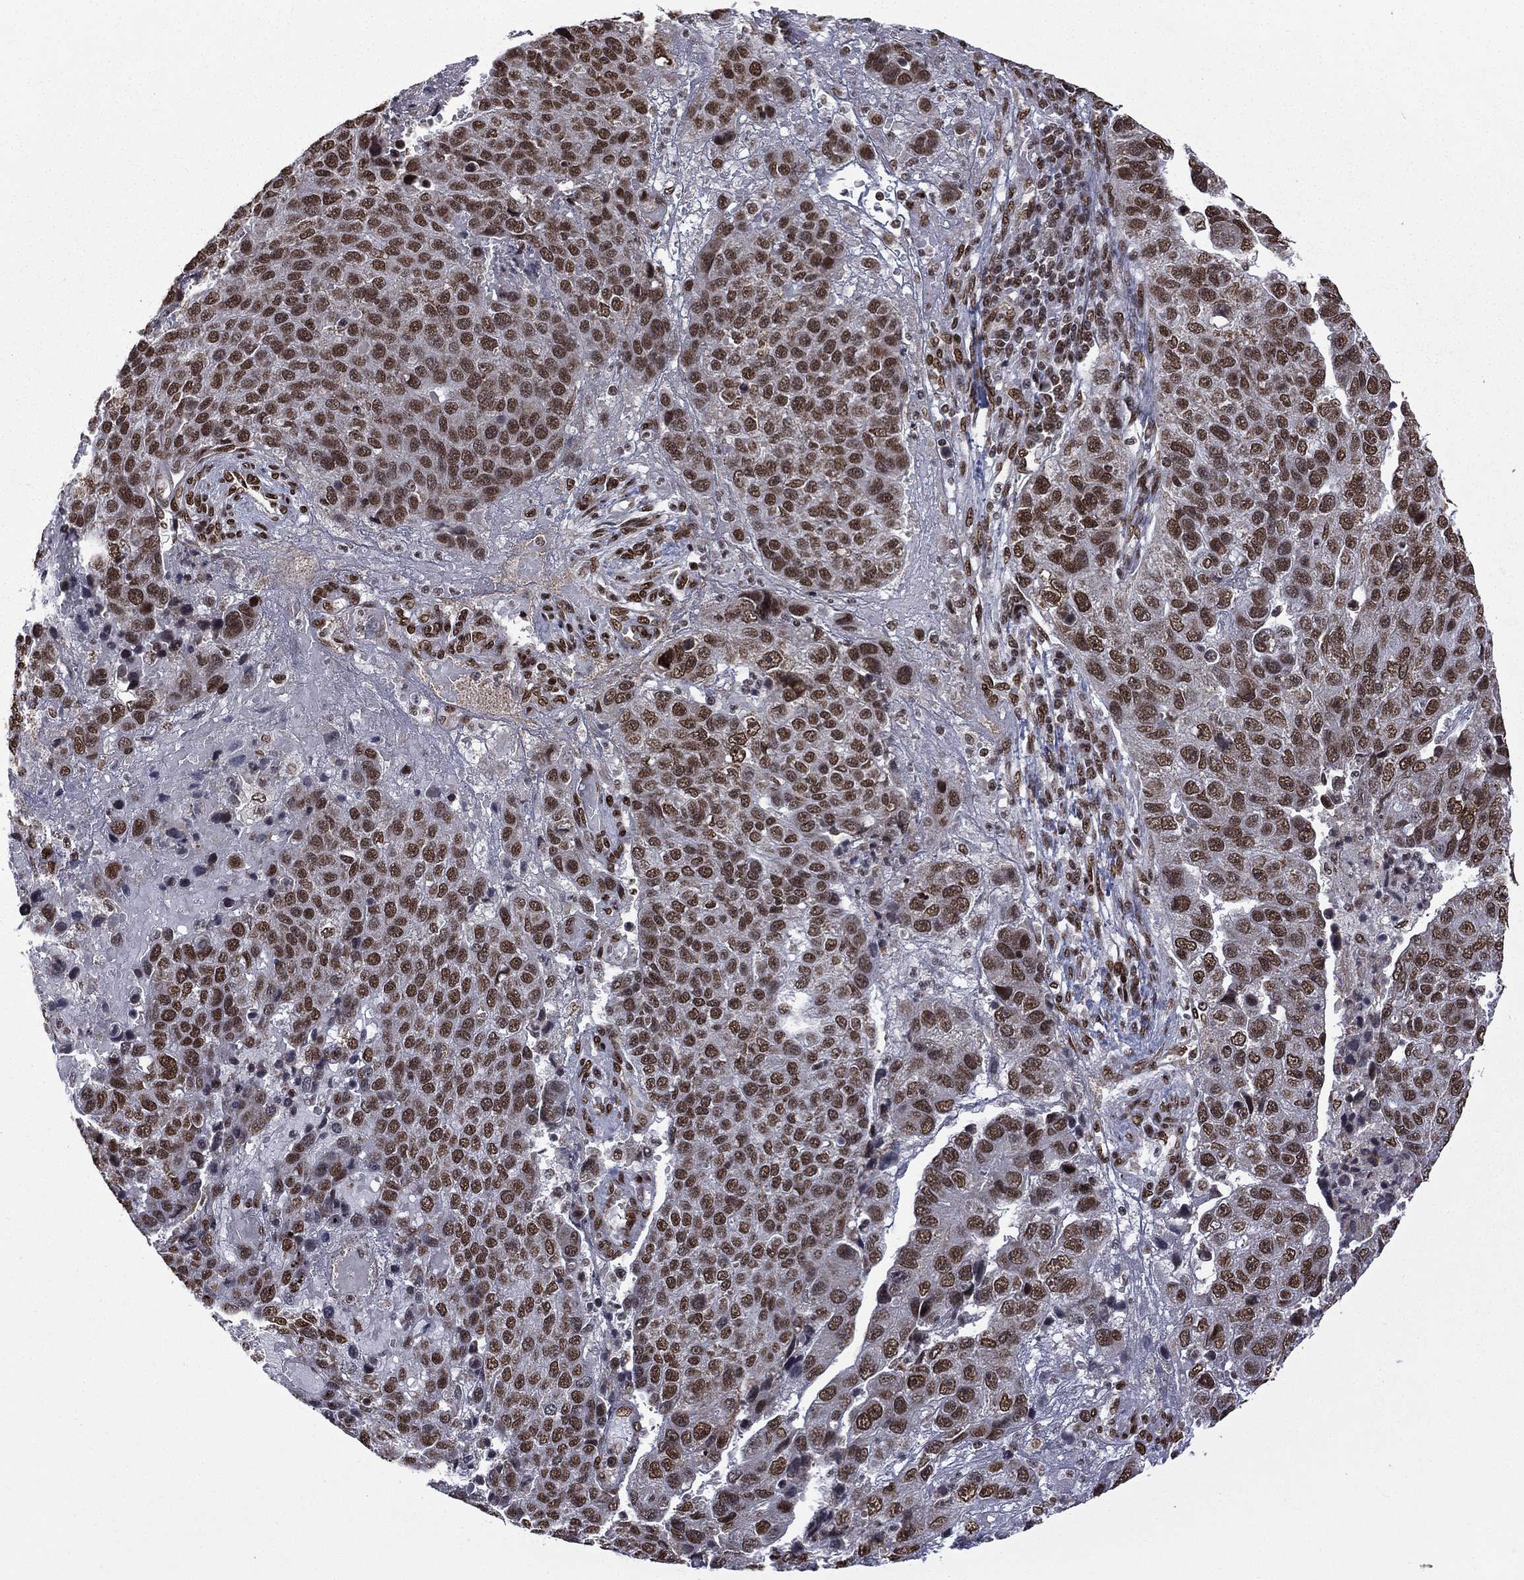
{"staining": {"intensity": "strong", "quantity": ">75%", "location": "nuclear"}, "tissue": "pancreatic cancer", "cell_type": "Tumor cells", "image_type": "cancer", "snomed": [{"axis": "morphology", "description": "Adenocarcinoma, NOS"}, {"axis": "topography", "description": "Pancreas"}], "caption": "This image exhibits pancreatic cancer stained with immunohistochemistry to label a protein in brown. The nuclear of tumor cells show strong positivity for the protein. Nuclei are counter-stained blue.", "gene": "C5orf24", "patient": {"sex": "female", "age": 61}}